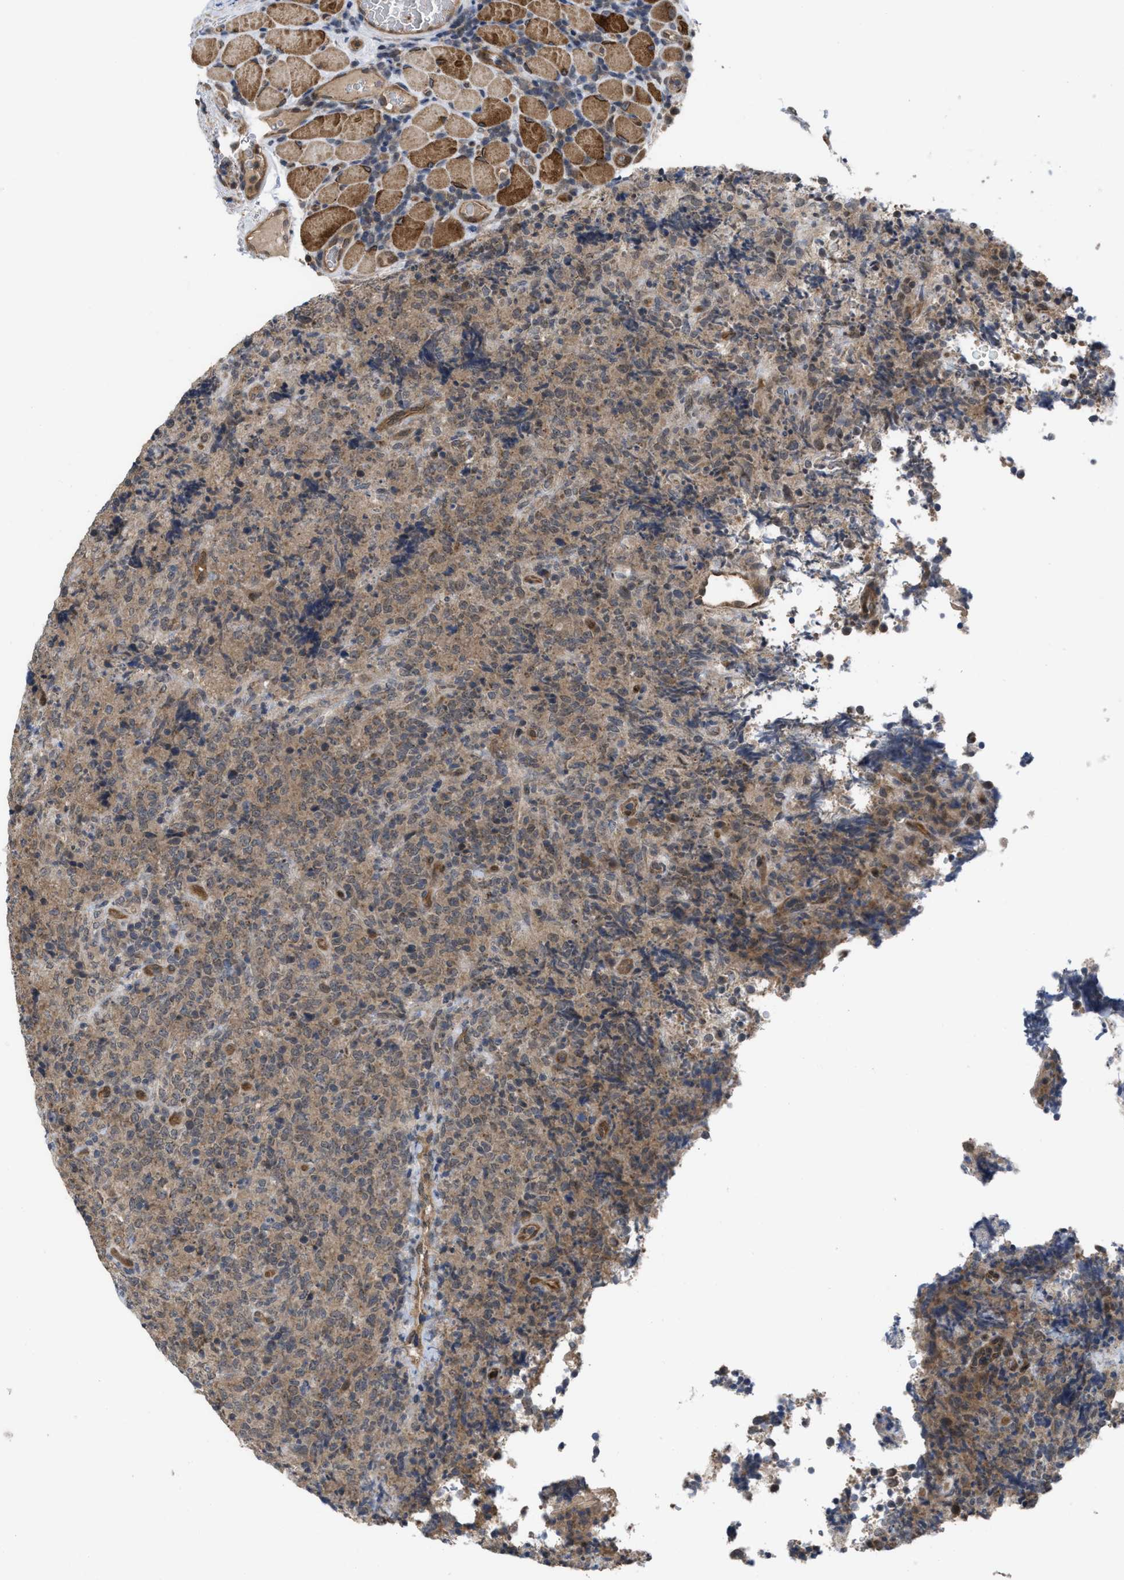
{"staining": {"intensity": "weak", "quantity": ">75%", "location": "cytoplasmic/membranous"}, "tissue": "lymphoma", "cell_type": "Tumor cells", "image_type": "cancer", "snomed": [{"axis": "morphology", "description": "Malignant lymphoma, non-Hodgkin's type, High grade"}, {"axis": "topography", "description": "Tonsil"}], "caption": "Tumor cells show weak cytoplasmic/membranous positivity in about >75% of cells in high-grade malignant lymphoma, non-Hodgkin's type. (DAB IHC with brightfield microscopy, high magnification).", "gene": "LDAF1", "patient": {"sex": "female", "age": 36}}